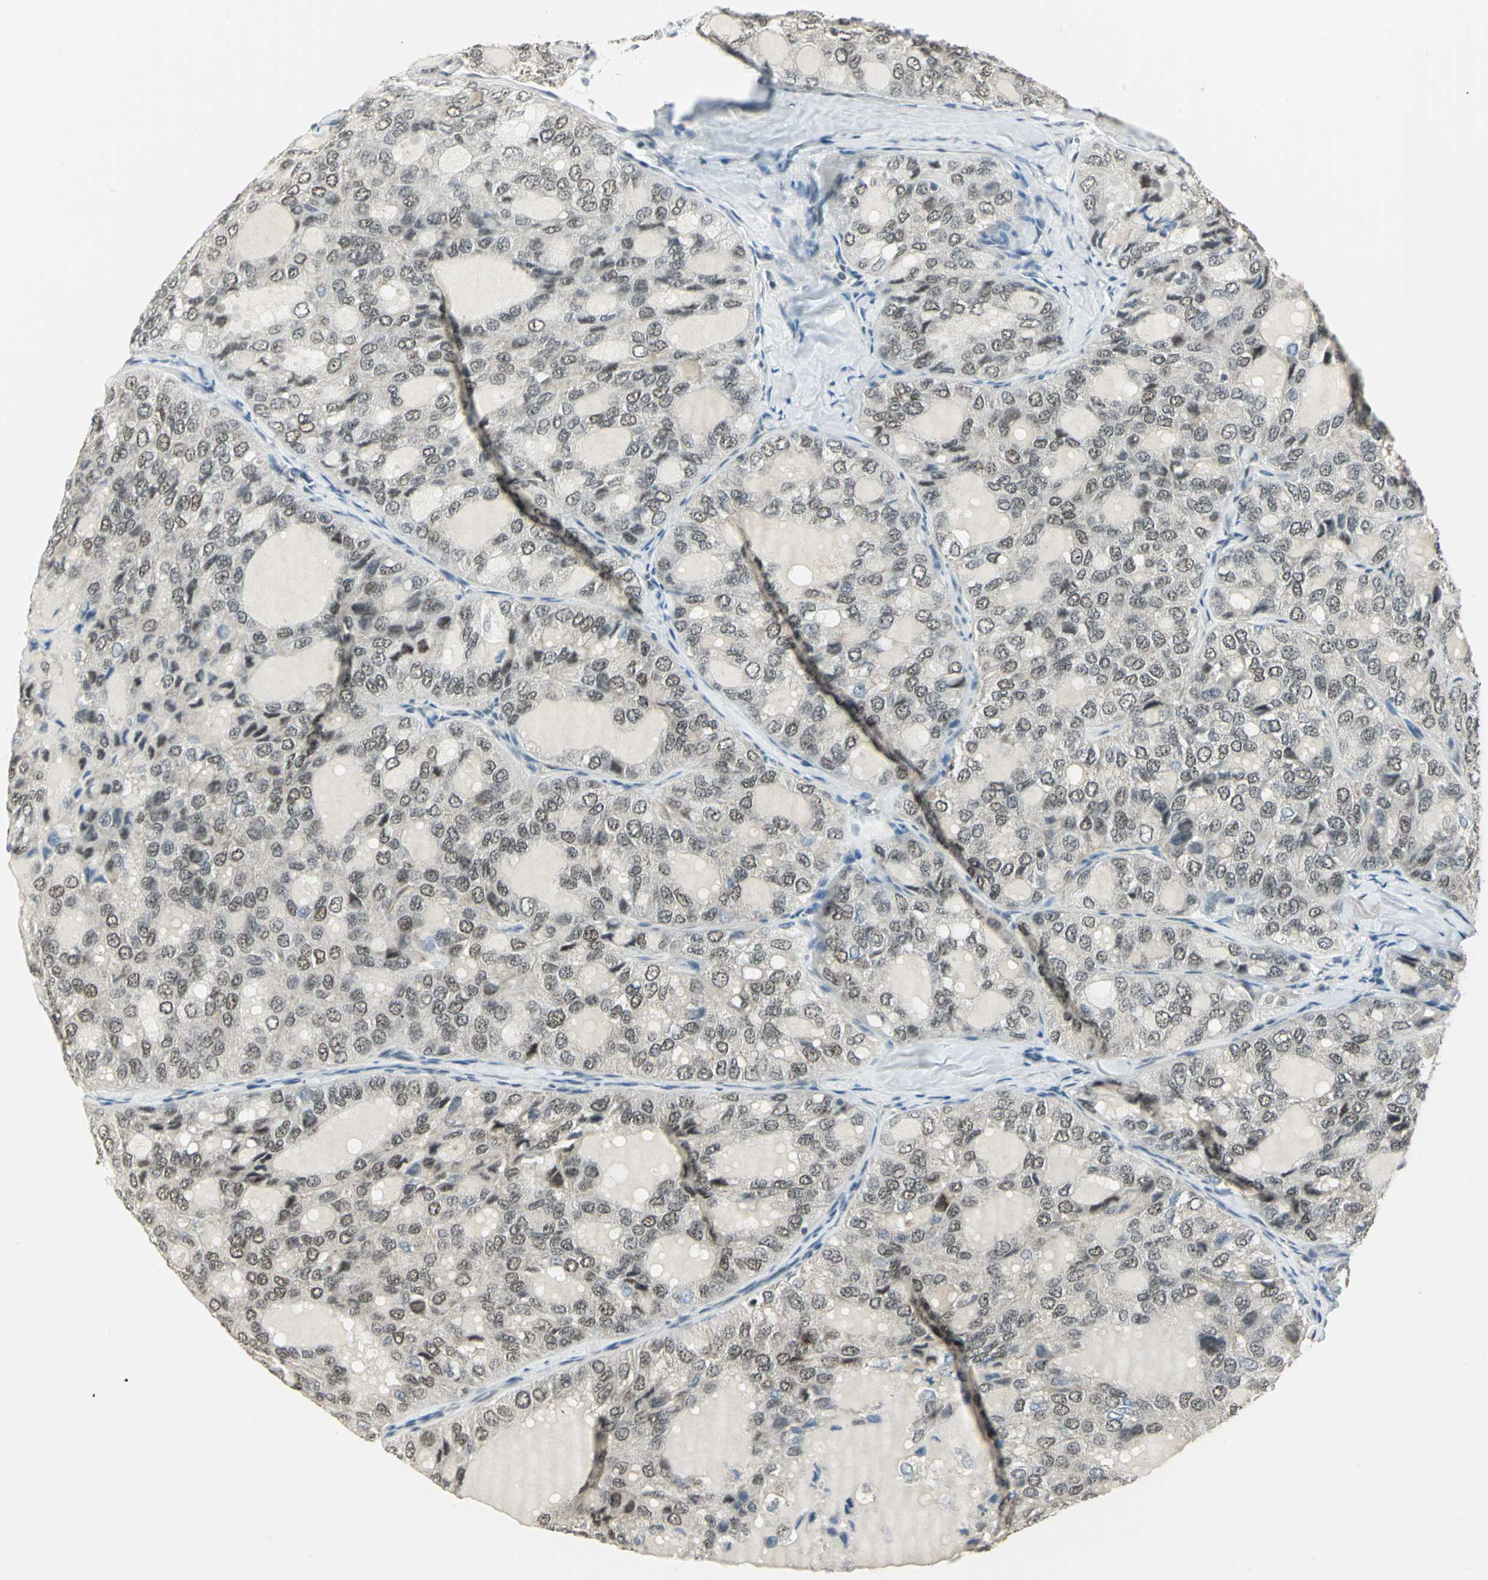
{"staining": {"intensity": "weak", "quantity": "<25%", "location": "cytoplasmic/membranous,nuclear"}, "tissue": "thyroid cancer", "cell_type": "Tumor cells", "image_type": "cancer", "snomed": [{"axis": "morphology", "description": "Follicular adenoma carcinoma, NOS"}, {"axis": "topography", "description": "Thyroid gland"}], "caption": "Tumor cells are negative for protein expression in human follicular adenoma carcinoma (thyroid).", "gene": "MTA1", "patient": {"sex": "male", "age": 75}}